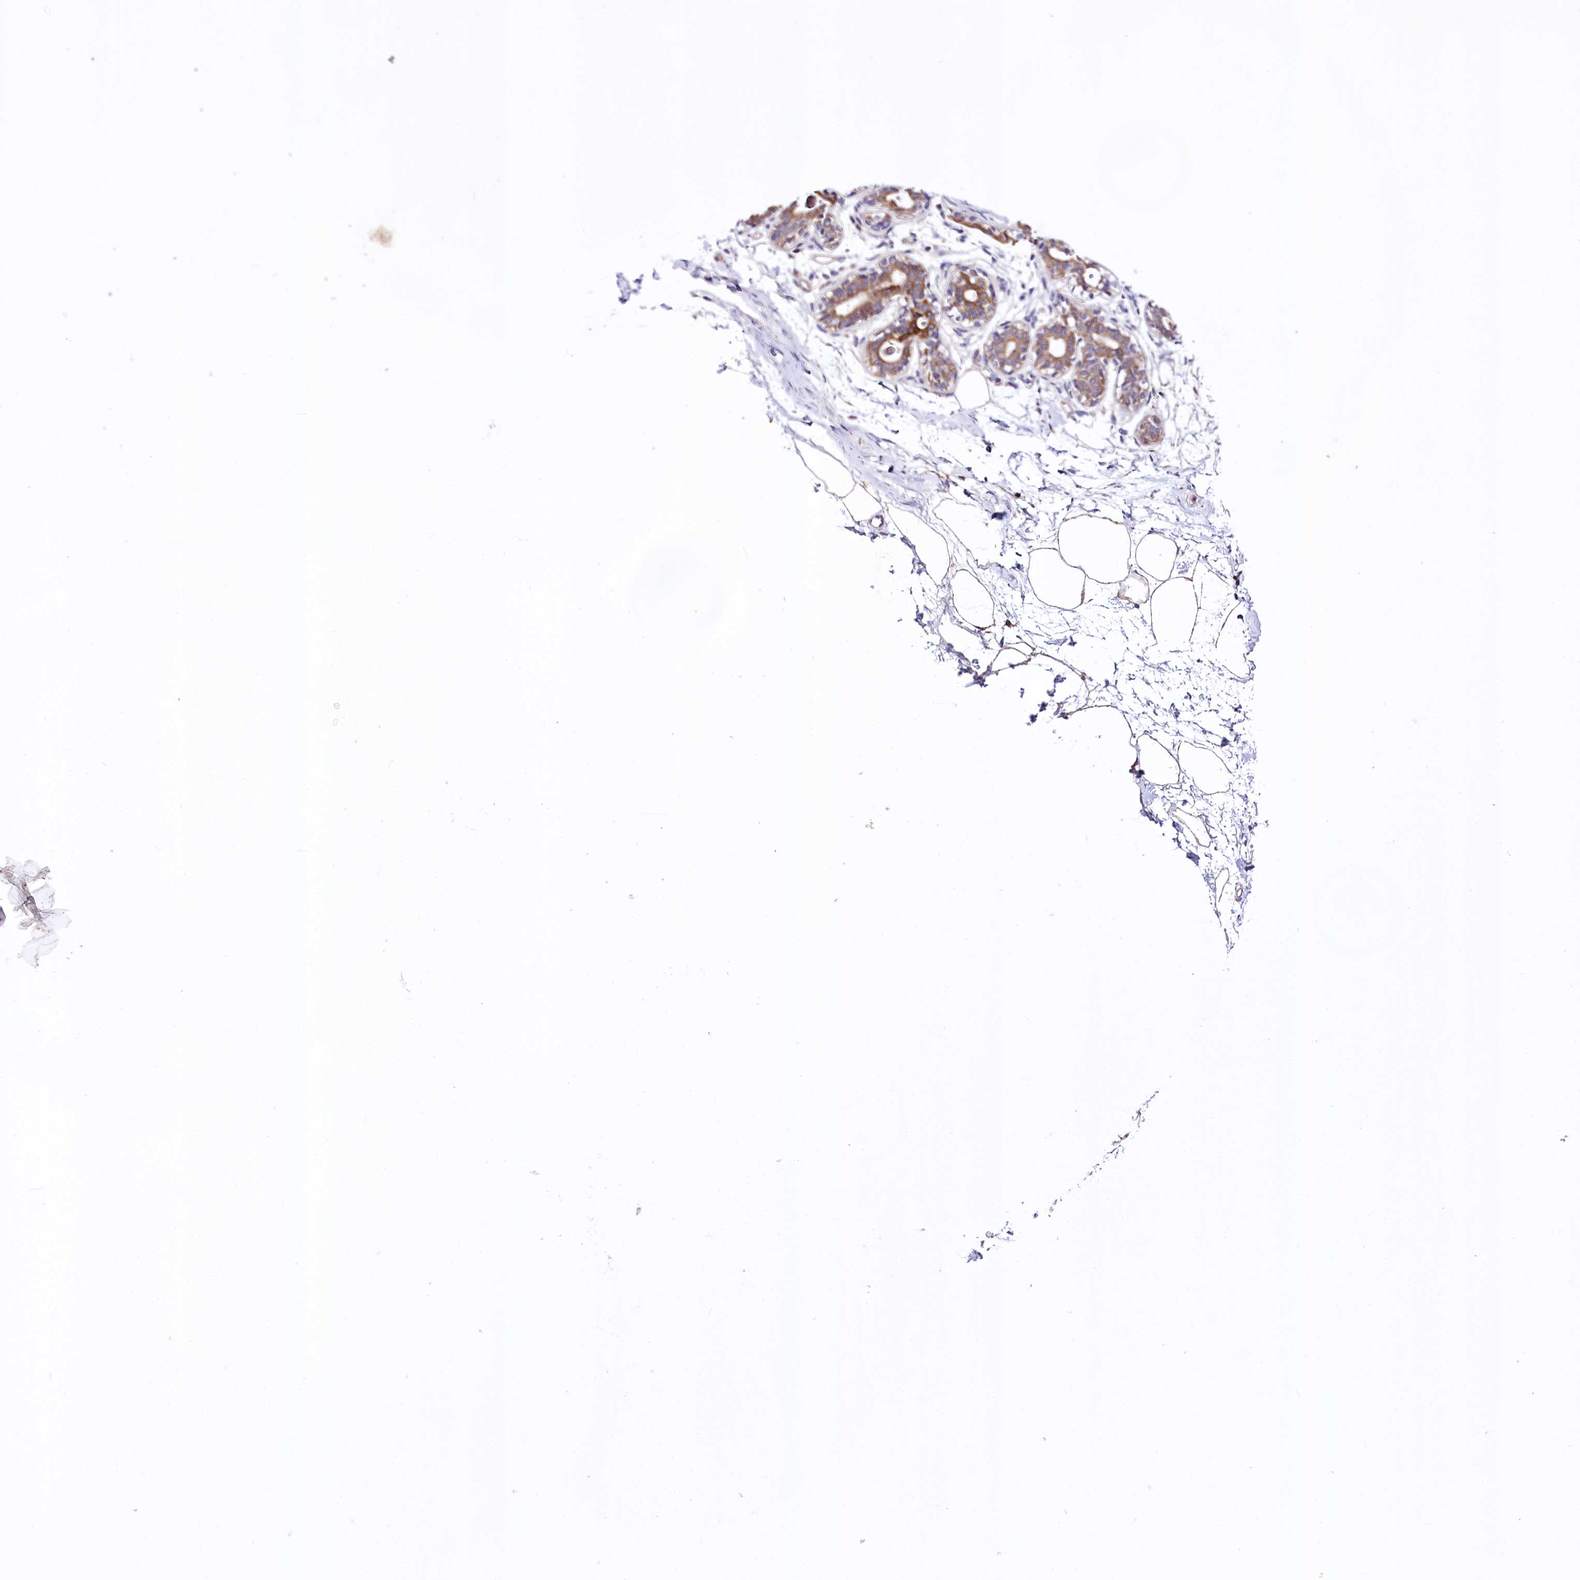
{"staining": {"intensity": "negative", "quantity": "none", "location": "none"}, "tissue": "breast", "cell_type": "Adipocytes", "image_type": "normal", "snomed": [{"axis": "morphology", "description": "Normal tissue, NOS"}, {"axis": "topography", "description": "Breast"}], "caption": "Immunohistochemistry image of normal breast: human breast stained with DAB exhibits no significant protein staining in adipocytes.", "gene": "ZNF45", "patient": {"sex": "female", "age": 45}}